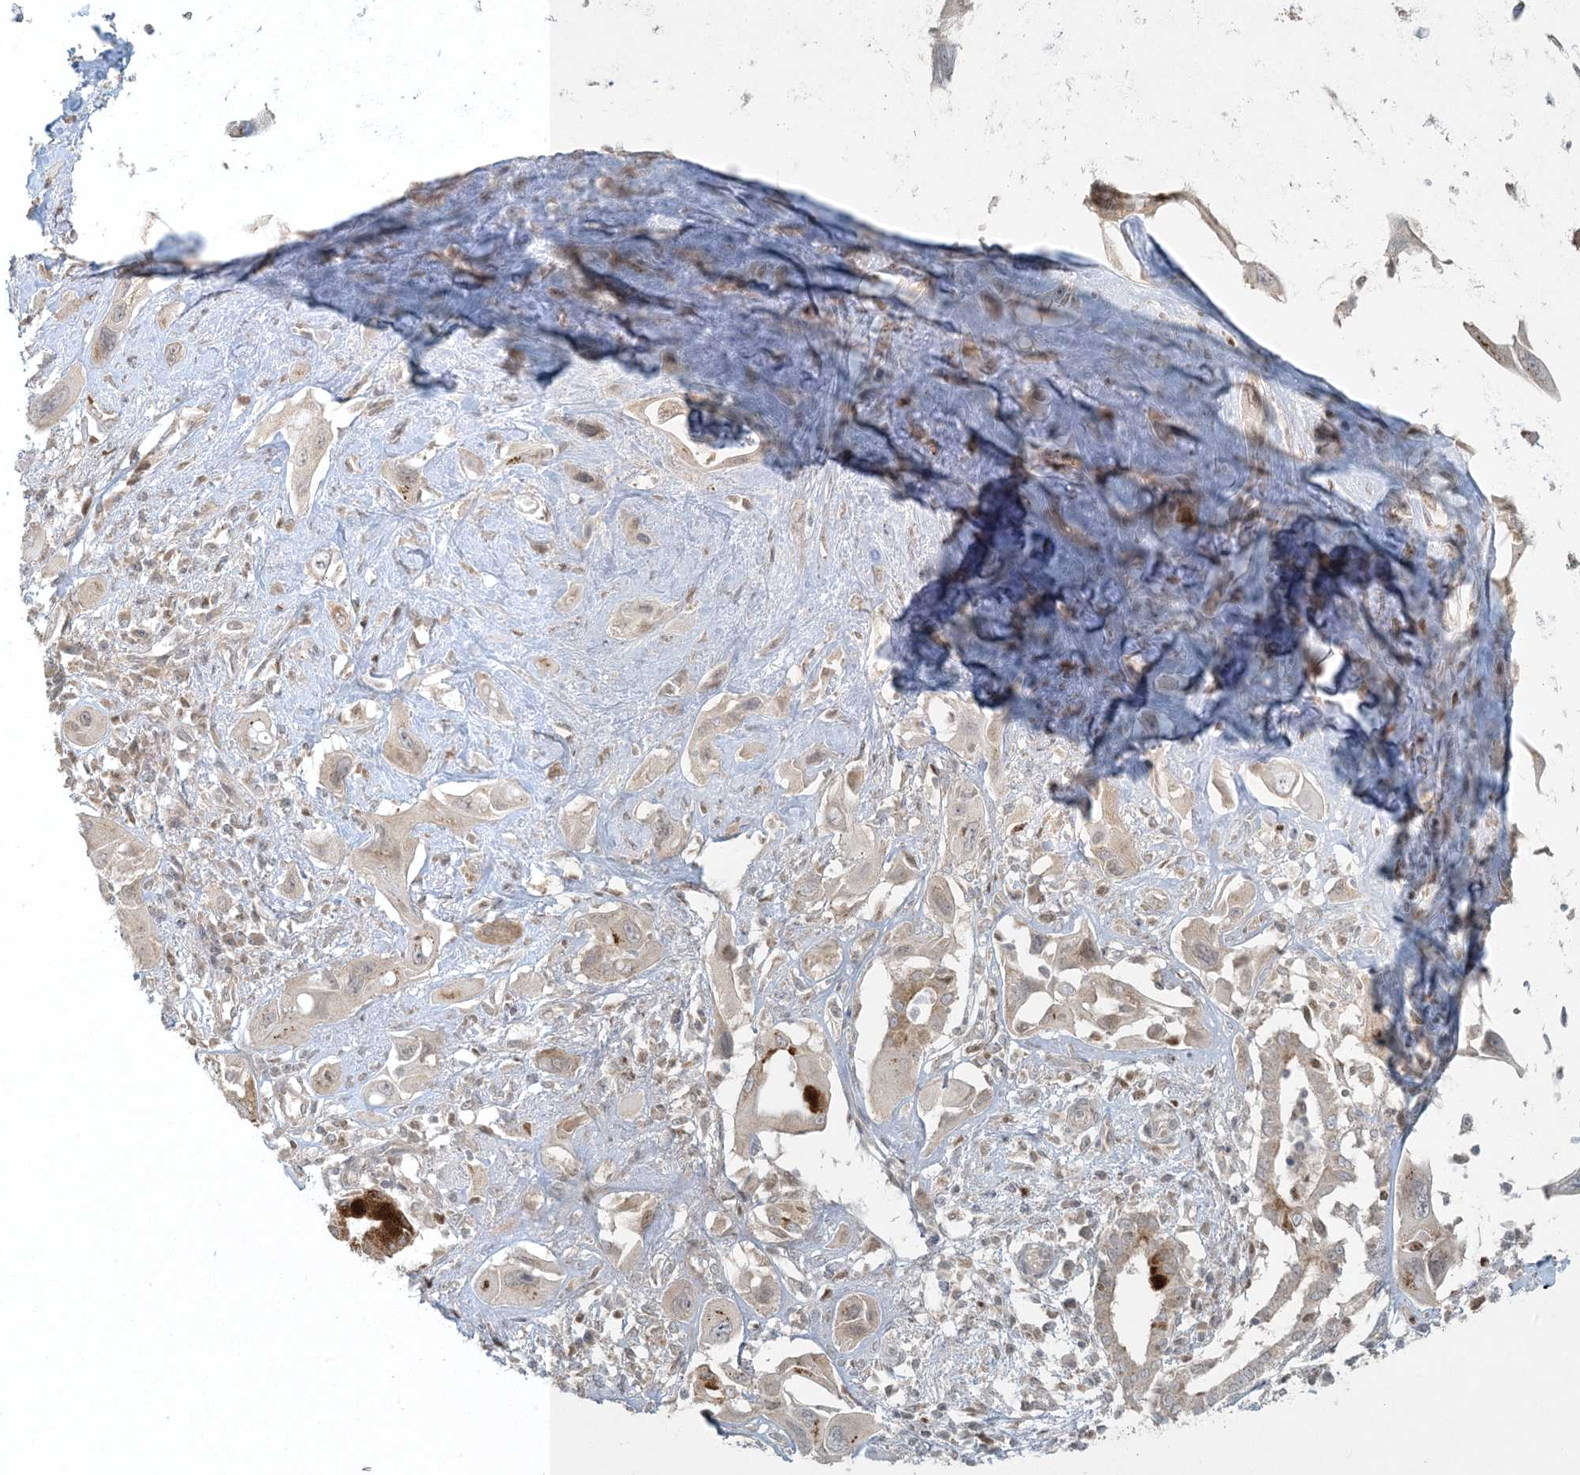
{"staining": {"intensity": "weak", "quantity": "25%-75%", "location": "cytoplasmic/membranous"}, "tissue": "pancreatic cancer", "cell_type": "Tumor cells", "image_type": "cancer", "snomed": [{"axis": "morphology", "description": "Adenocarcinoma, NOS"}, {"axis": "topography", "description": "Pancreas"}], "caption": "Immunohistochemistry (DAB (3,3'-diaminobenzidine)) staining of human pancreatic cancer reveals weak cytoplasmic/membranous protein expression in approximately 25%-75% of tumor cells.", "gene": "CTDNEP1", "patient": {"sex": "male", "age": 68}}